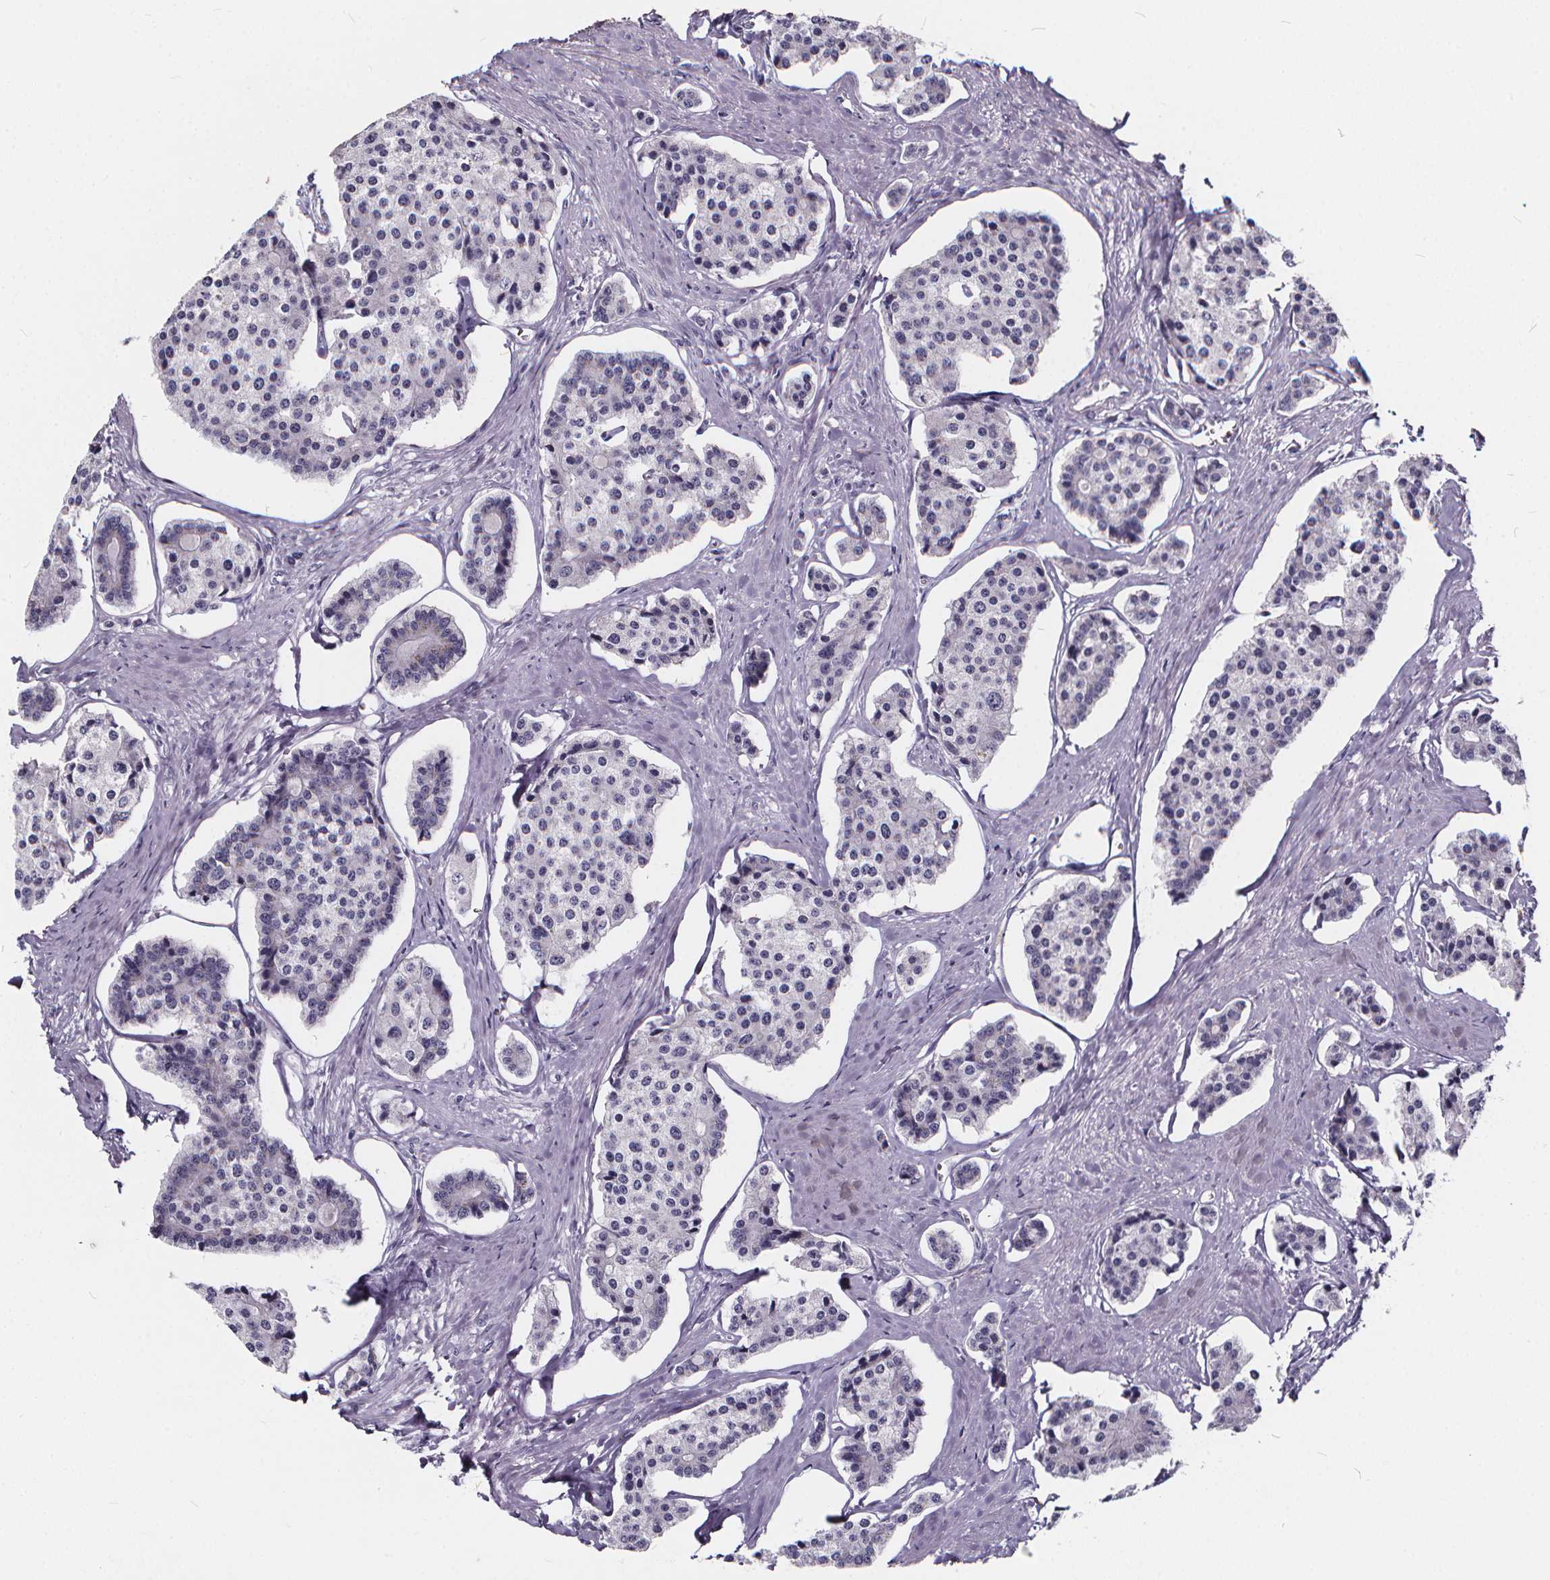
{"staining": {"intensity": "negative", "quantity": "none", "location": "none"}, "tissue": "carcinoid", "cell_type": "Tumor cells", "image_type": "cancer", "snomed": [{"axis": "morphology", "description": "Carcinoid, malignant, NOS"}, {"axis": "topography", "description": "Small intestine"}], "caption": "Immunohistochemistry image of neoplastic tissue: carcinoid stained with DAB displays no significant protein expression in tumor cells. (DAB (3,3'-diaminobenzidine) immunohistochemistry (IHC) visualized using brightfield microscopy, high magnification).", "gene": "SPEF2", "patient": {"sex": "female", "age": 65}}